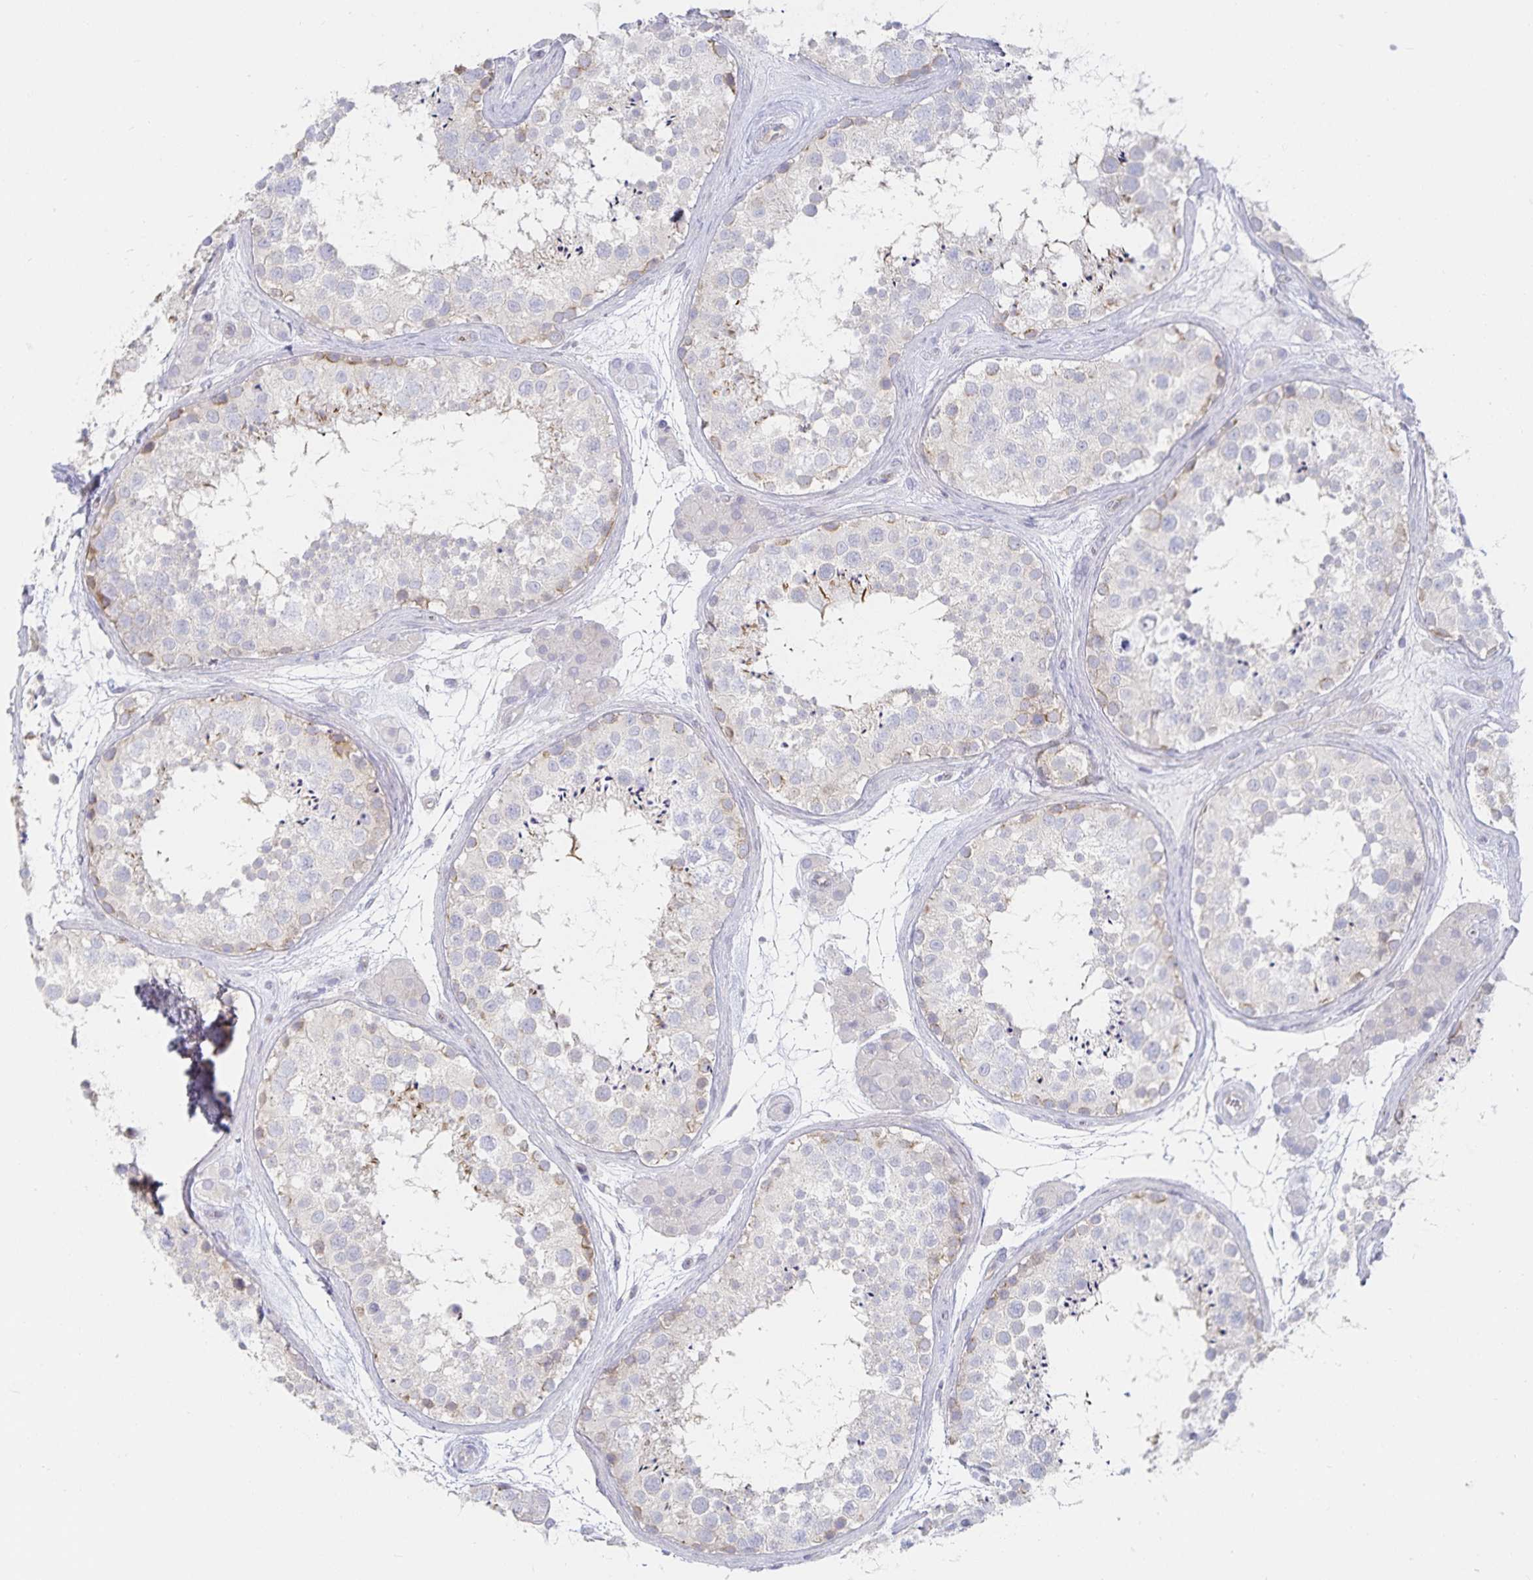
{"staining": {"intensity": "weak", "quantity": "<25%", "location": "cytoplasmic/membranous"}, "tissue": "testis", "cell_type": "Cells in seminiferous ducts", "image_type": "normal", "snomed": [{"axis": "morphology", "description": "Normal tissue, NOS"}, {"axis": "topography", "description": "Testis"}], "caption": "Testis was stained to show a protein in brown. There is no significant expression in cells in seminiferous ducts. (Brightfield microscopy of DAB immunohistochemistry at high magnification).", "gene": "SFTPA1", "patient": {"sex": "male", "age": 41}}